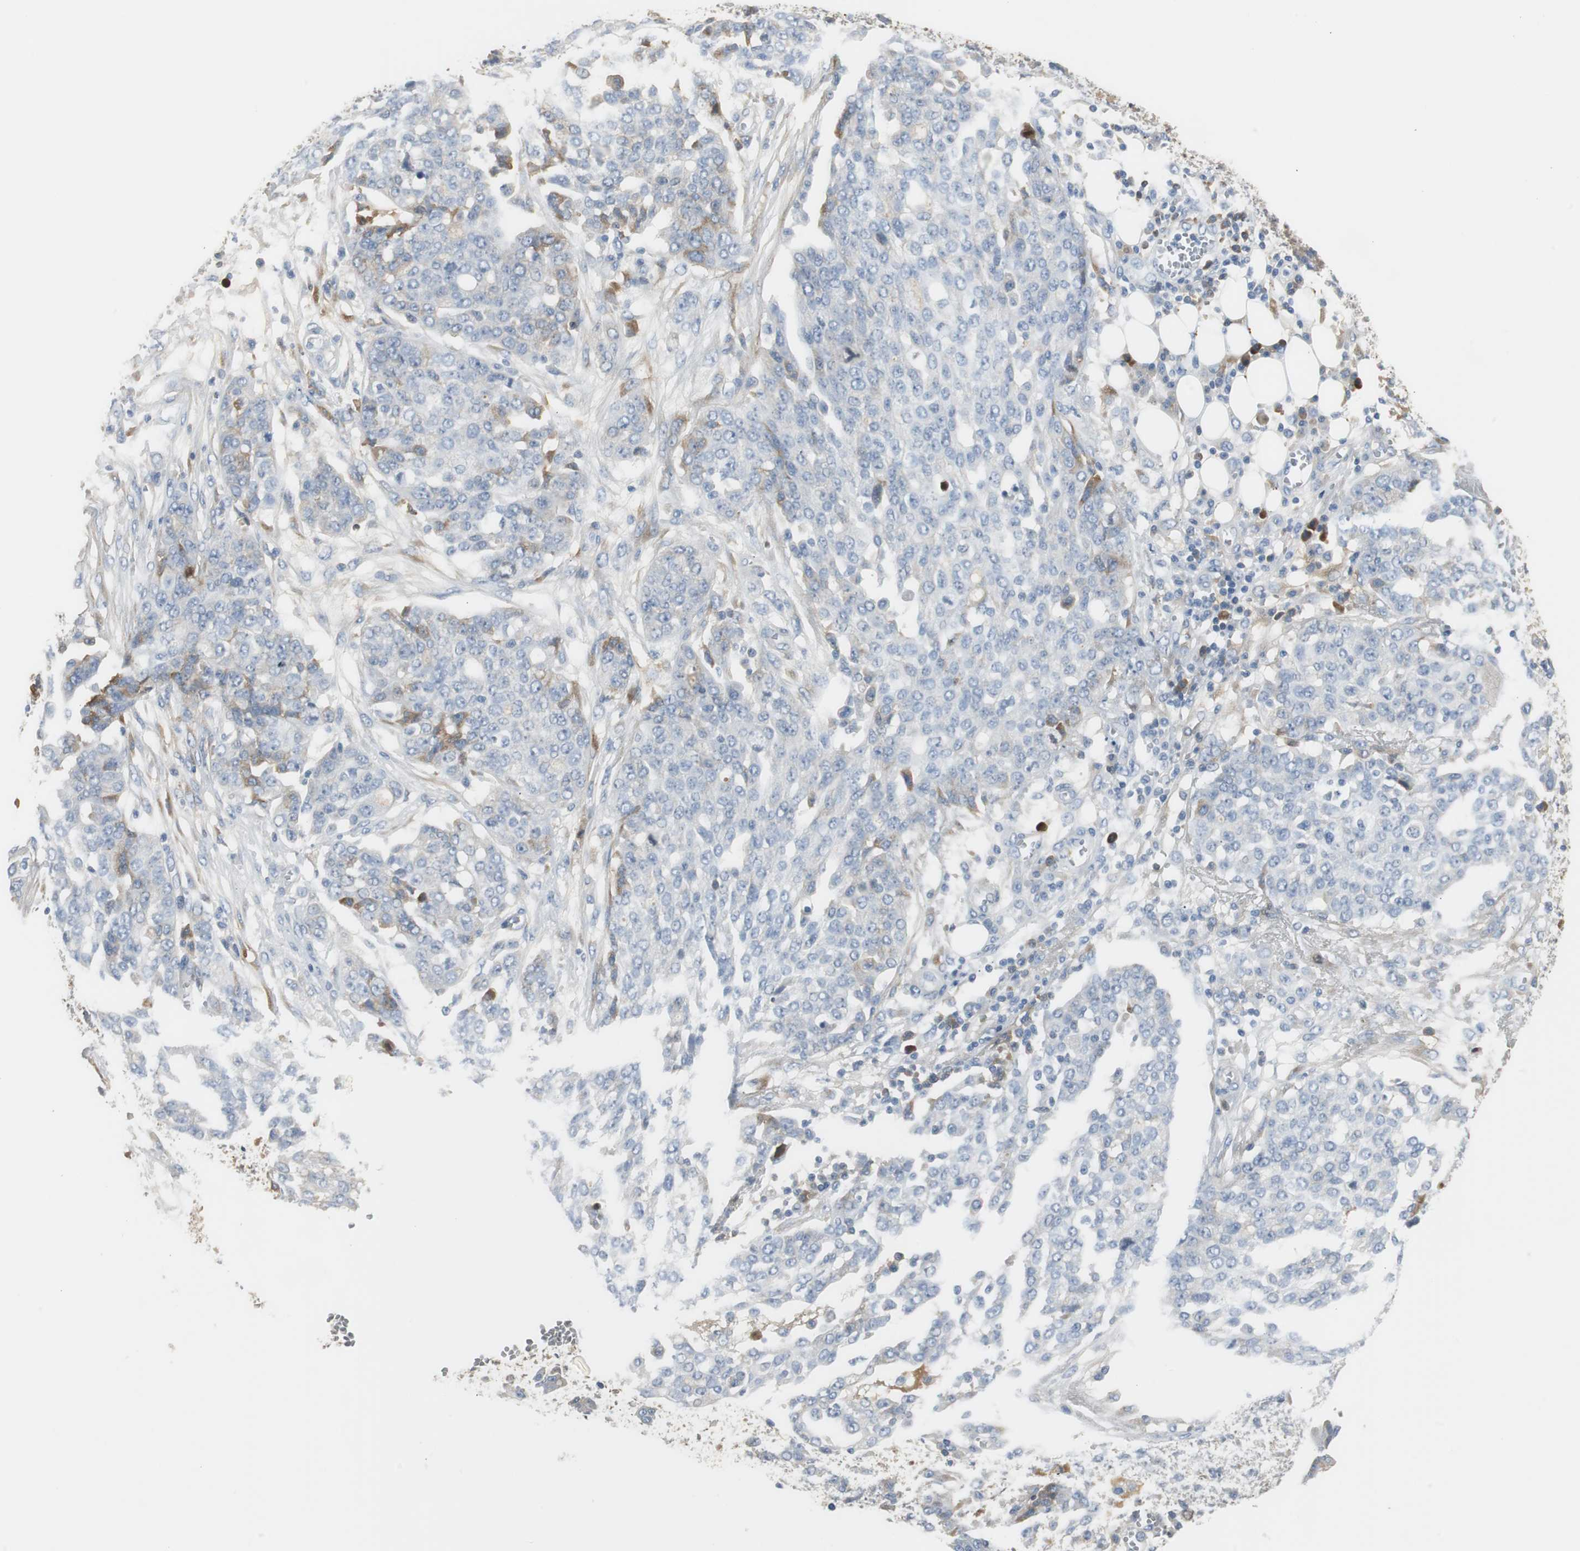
{"staining": {"intensity": "moderate", "quantity": "<25%", "location": "cytoplasmic/membranous"}, "tissue": "ovarian cancer", "cell_type": "Tumor cells", "image_type": "cancer", "snomed": [{"axis": "morphology", "description": "Cystadenocarcinoma, serous, NOS"}, {"axis": "topography", "description": "Soft tissue"}, {"axis": "topography", "description": "Ovary"}], "caption": "An image showing moderate cytoplasmic/membranous staining in about <25% of tumor cells in ovarian cancer, as visualized by brown immunohistochemical staining.", "gene": "SERPINF1", "patient": {"sex": "female", "age": 57}}